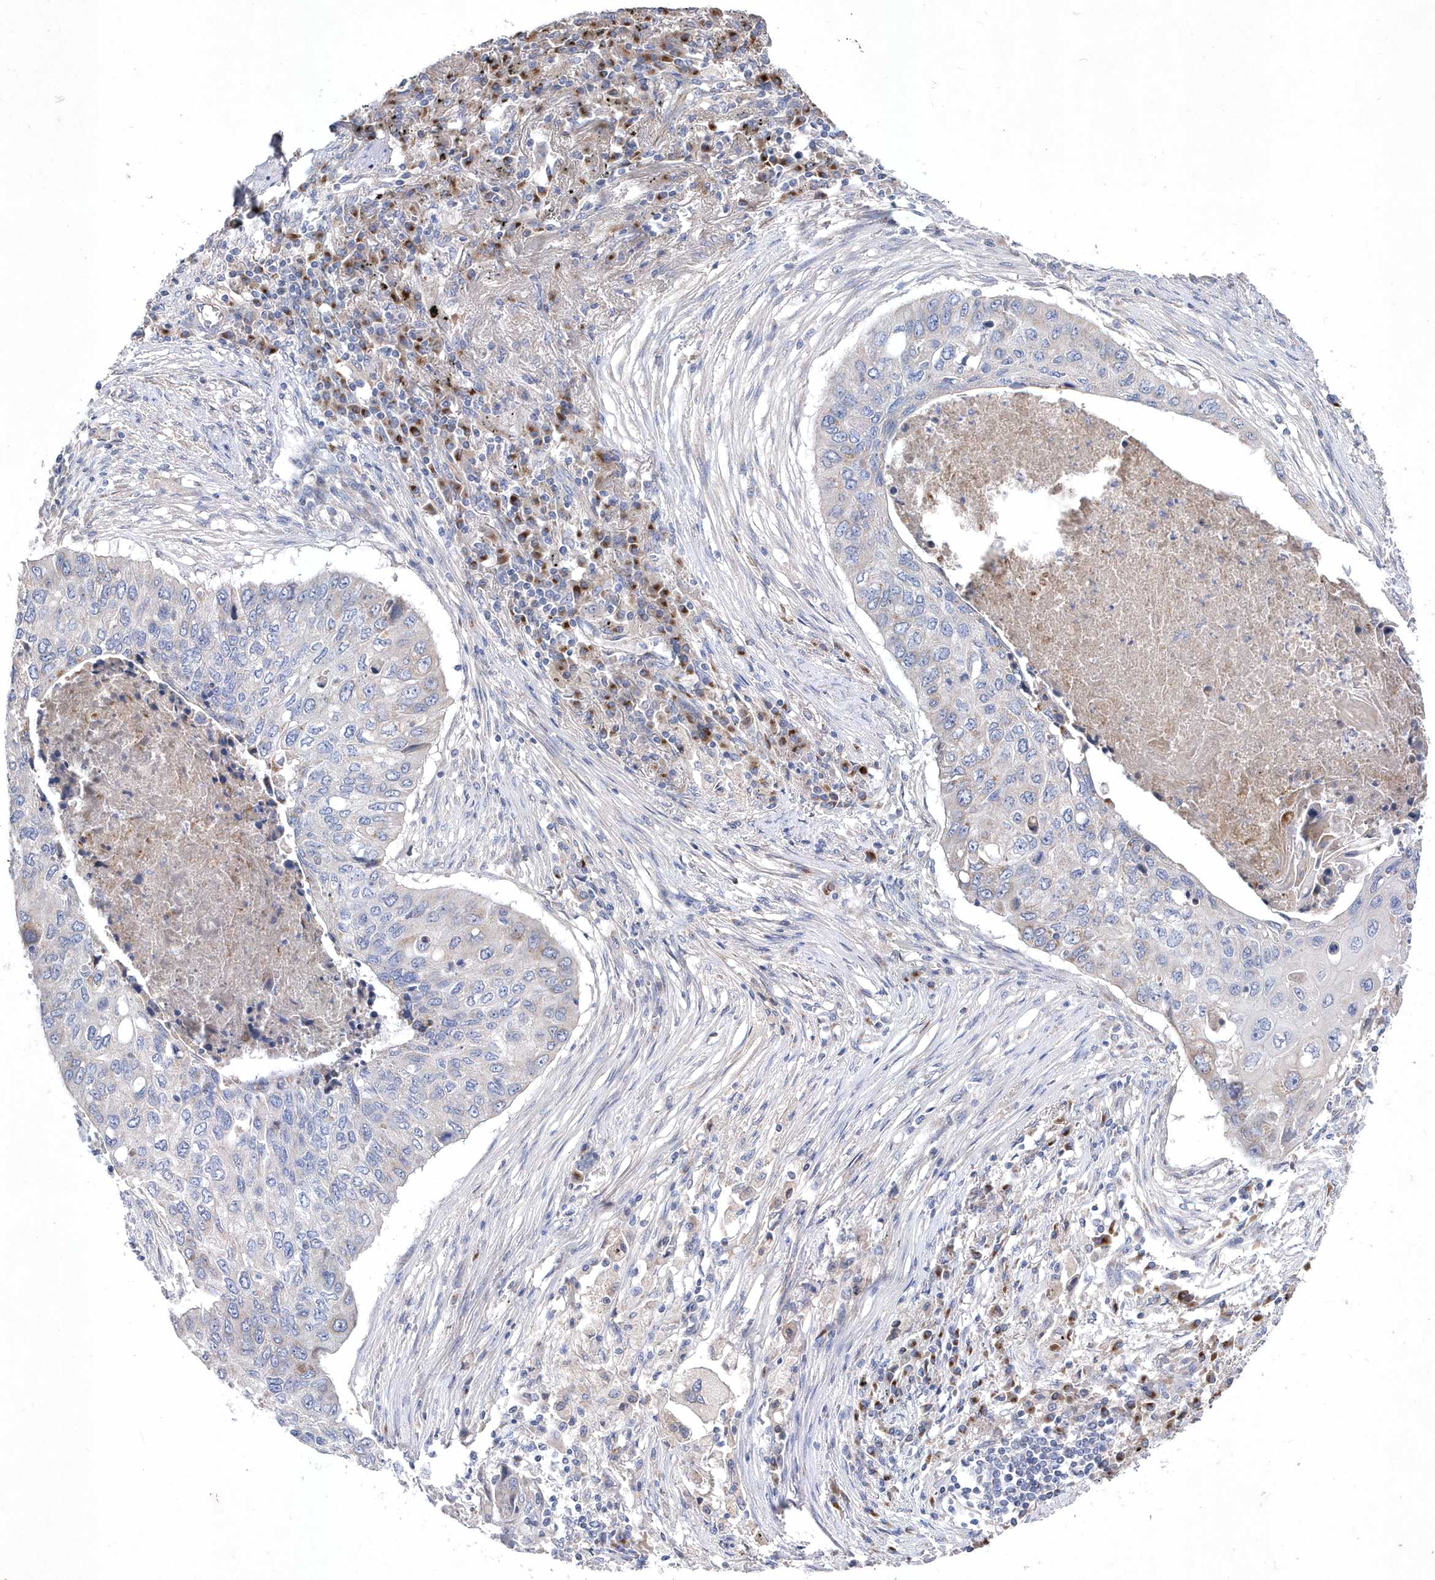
{"staining": {"intensity": "negative", "quantity": "none", "location": "none"}, "tissue": "lung cancer", "cell_type": "Tumor cells", "image_type": "cancer", "snomed": [{"axis": "morphology", "description": "Squamous cell carcinoma, NOS"}, {"axis": "topography", "description": "Lung"}], "caption": "DAB (3,3'-diaminobenzidine) immunohistochemical staining of human lung cancer reveals no significant positivity in tumor cells. (Immunohistochemistry (ihc), brightfield microscopy, high magnification).", "gene": "METTL8", "patient": {"sex": "female", "age": 63}}